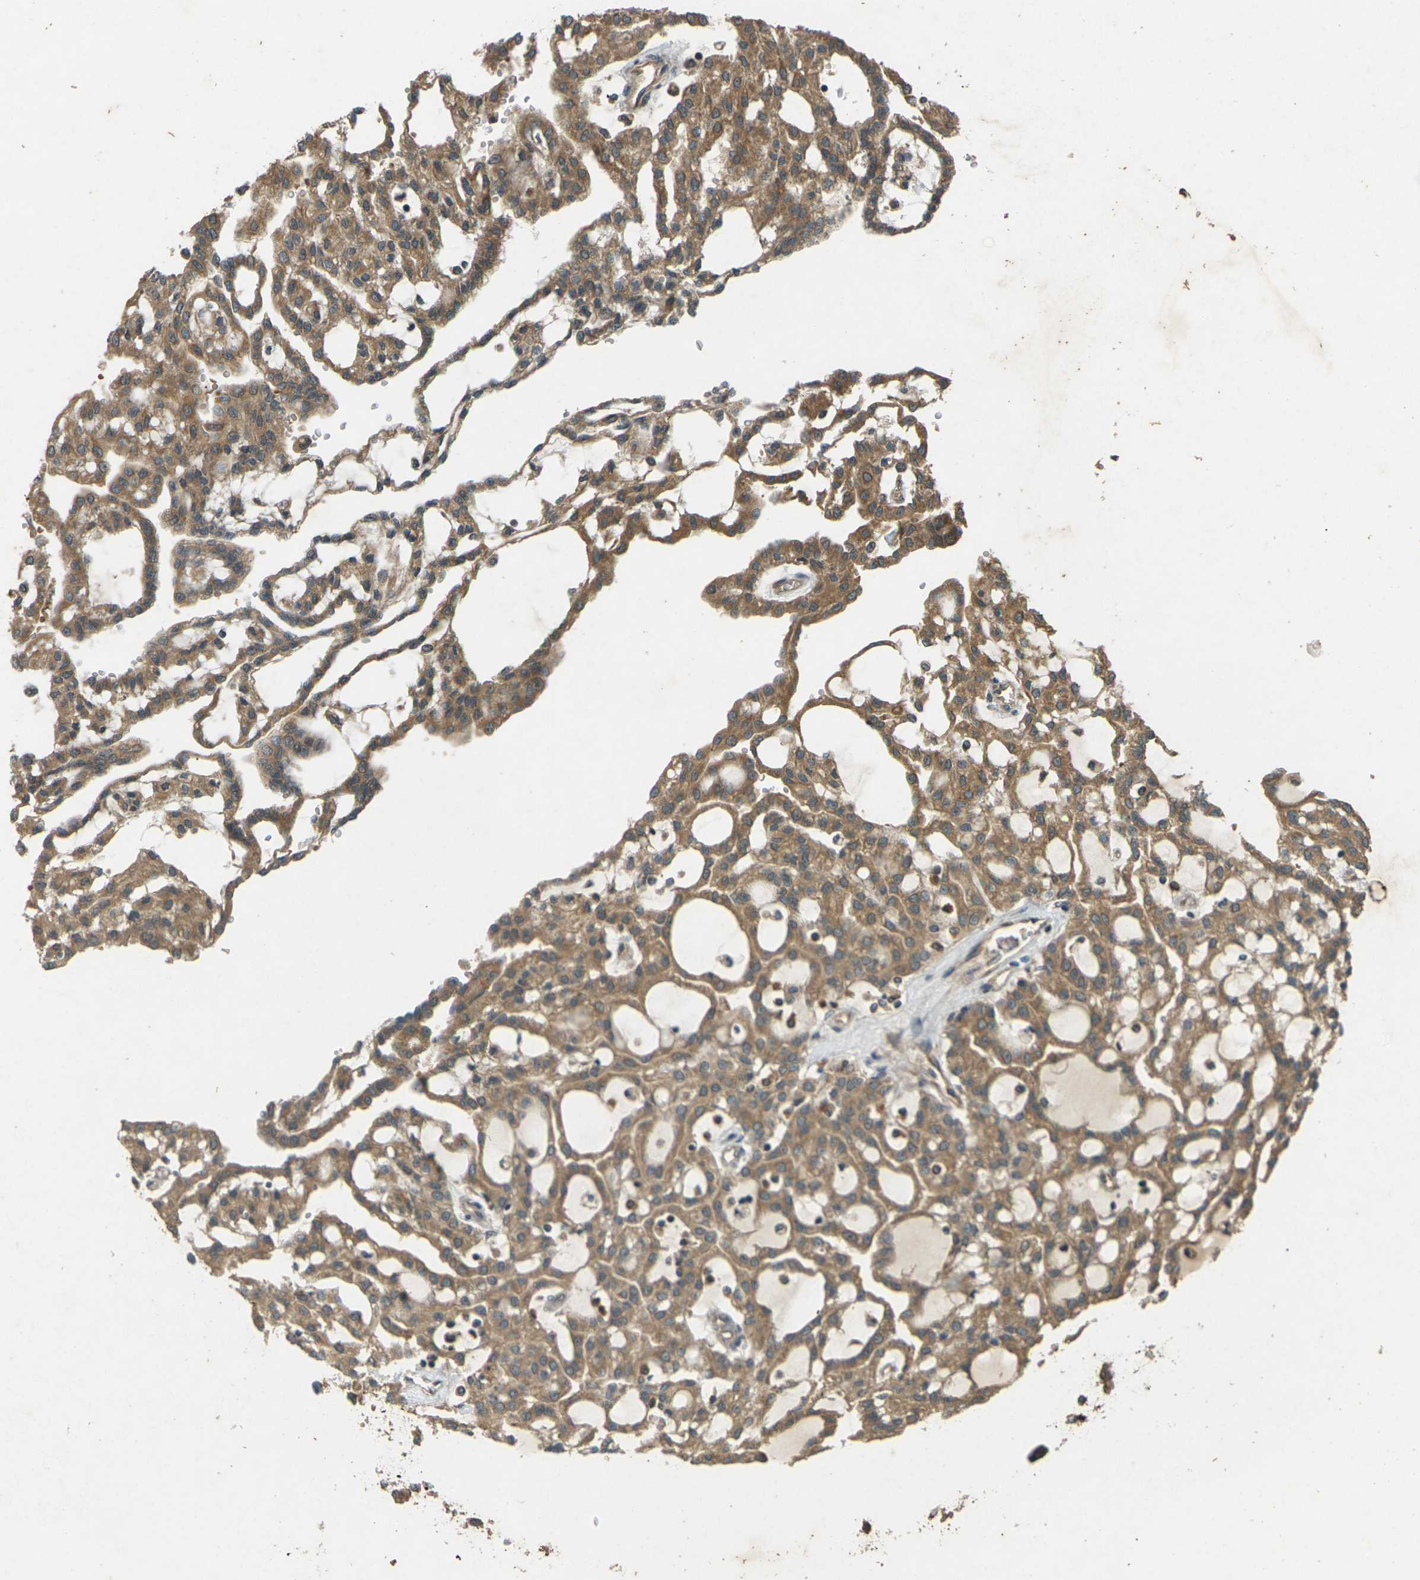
{"staining": {"intensity": "moderate", "quantity": ">75%", "location": "cytoplasmic/membranous"}, "tissue": "renal cancer", "cell_type": "Tumor cells", "image_type": "cancer", "snomed": [{"axis": "morphology", "description": "Adenocarcinoma, NOS"}, {"axis": "topography", "description": "Kidney"}], "caption": "Immunohistochemical staining of human renal cancer demonstrates moderate cytoplasmic/membranous protein positivity in approximately >75% of tumor cells. The staining was performed using DAB (3,3'-diaminobenzidine) to visualize the protein expression in brown, while the nuclei were stained in blue with hematoxylin (Magnification: 20x).", "gene": "TAP1", "patient": {"sex": "male", "age": 63}}